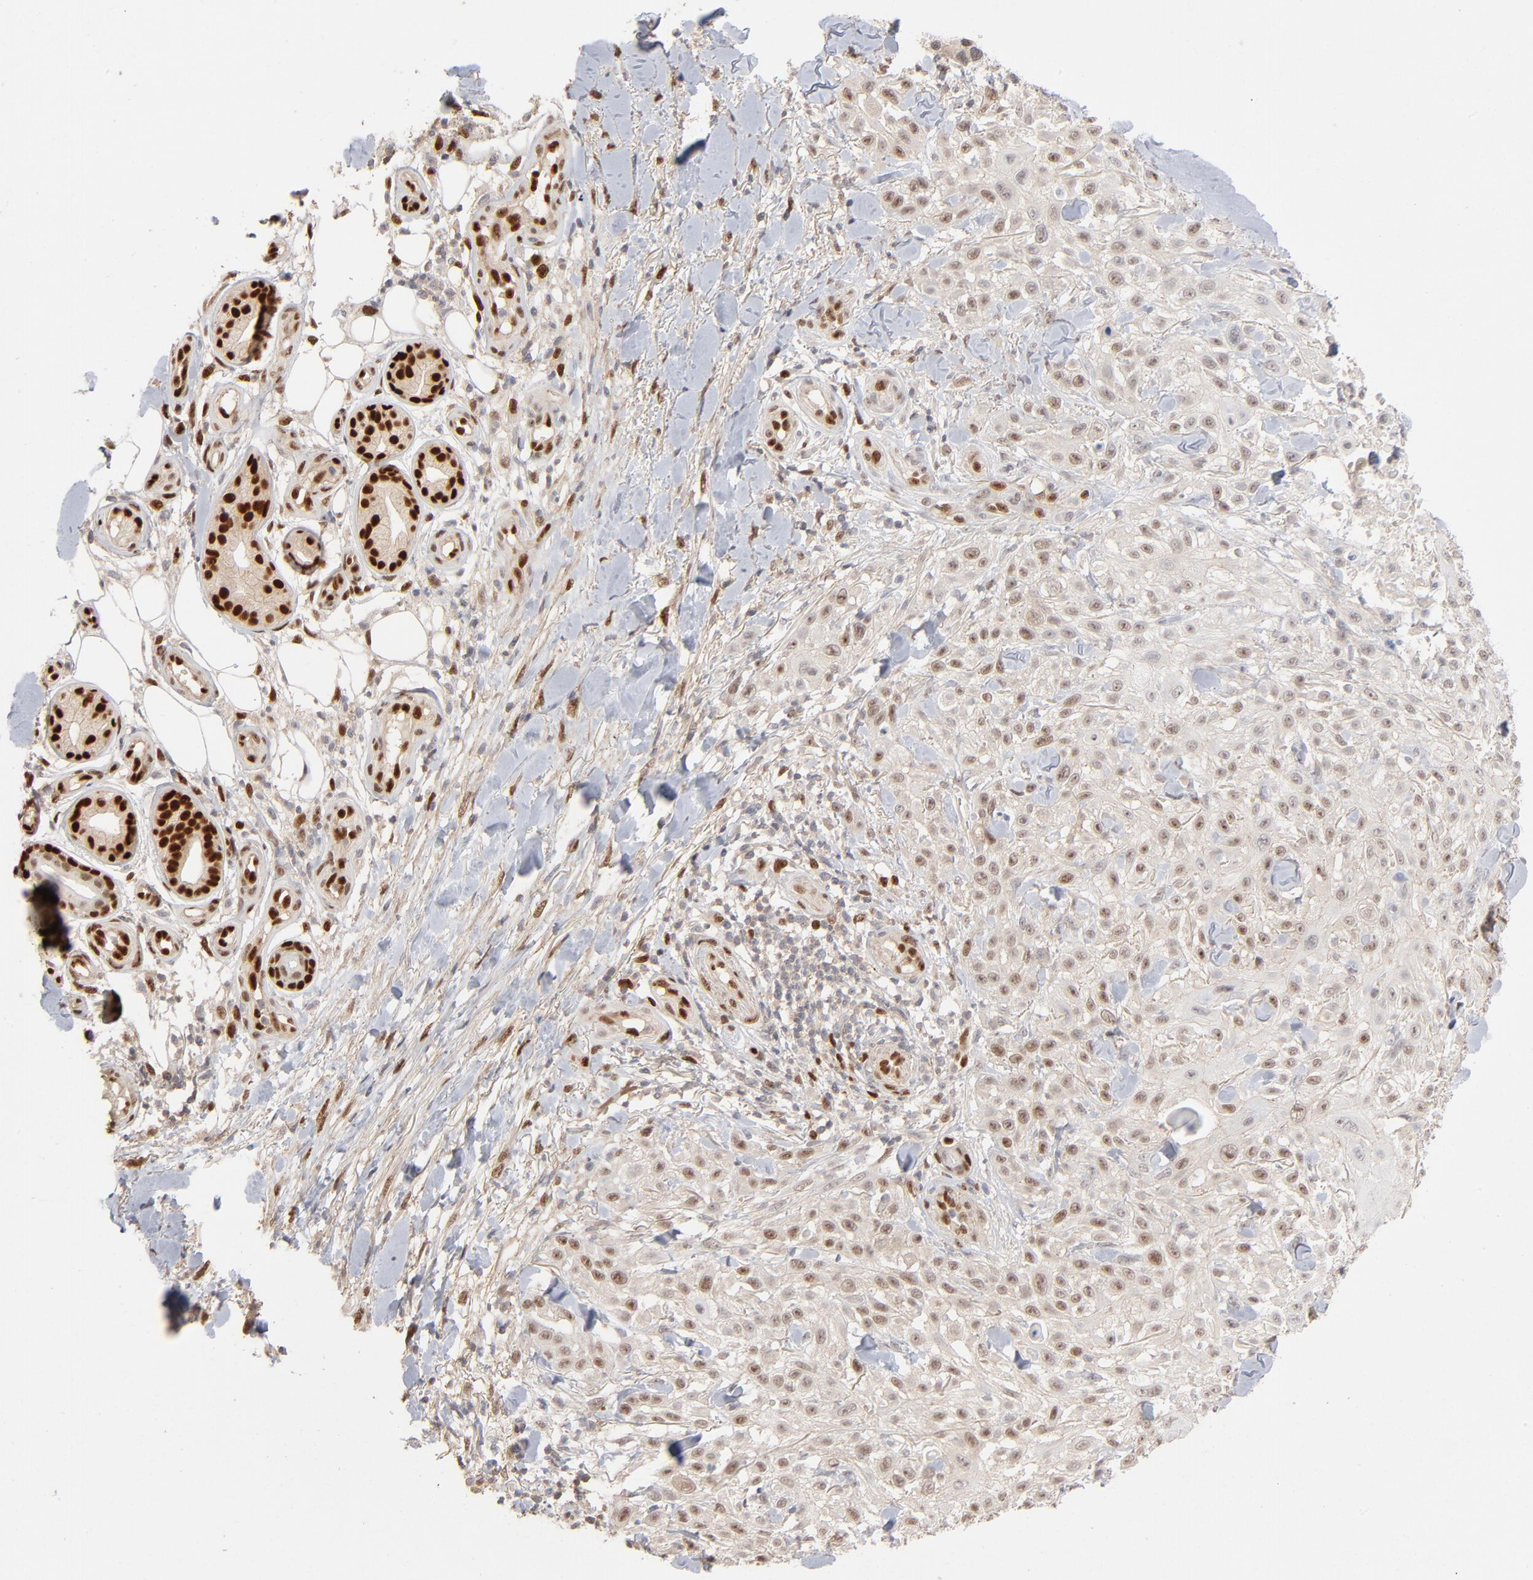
{"staining": {"intensity": "weak", "quantity": "25%-75%", "location": "nuclear"}, "tissue": "skin cancer", "cell_type": "Tumor cells", "image_type": "cancer", "snomed": [{"axis": "morphology", "description": "Squamous cell carcinoma, NOS"}, {"axis": "topography", "description": "Skin"}], "caption": "Skin squamous cell carcinoma tissue exhibits weak nuclear positivity in about 25%-75% of tumor cells, visualized by immunohistochemistry.", "gene": "NFIB", "patient": {"sex": "female", "age": 42}}